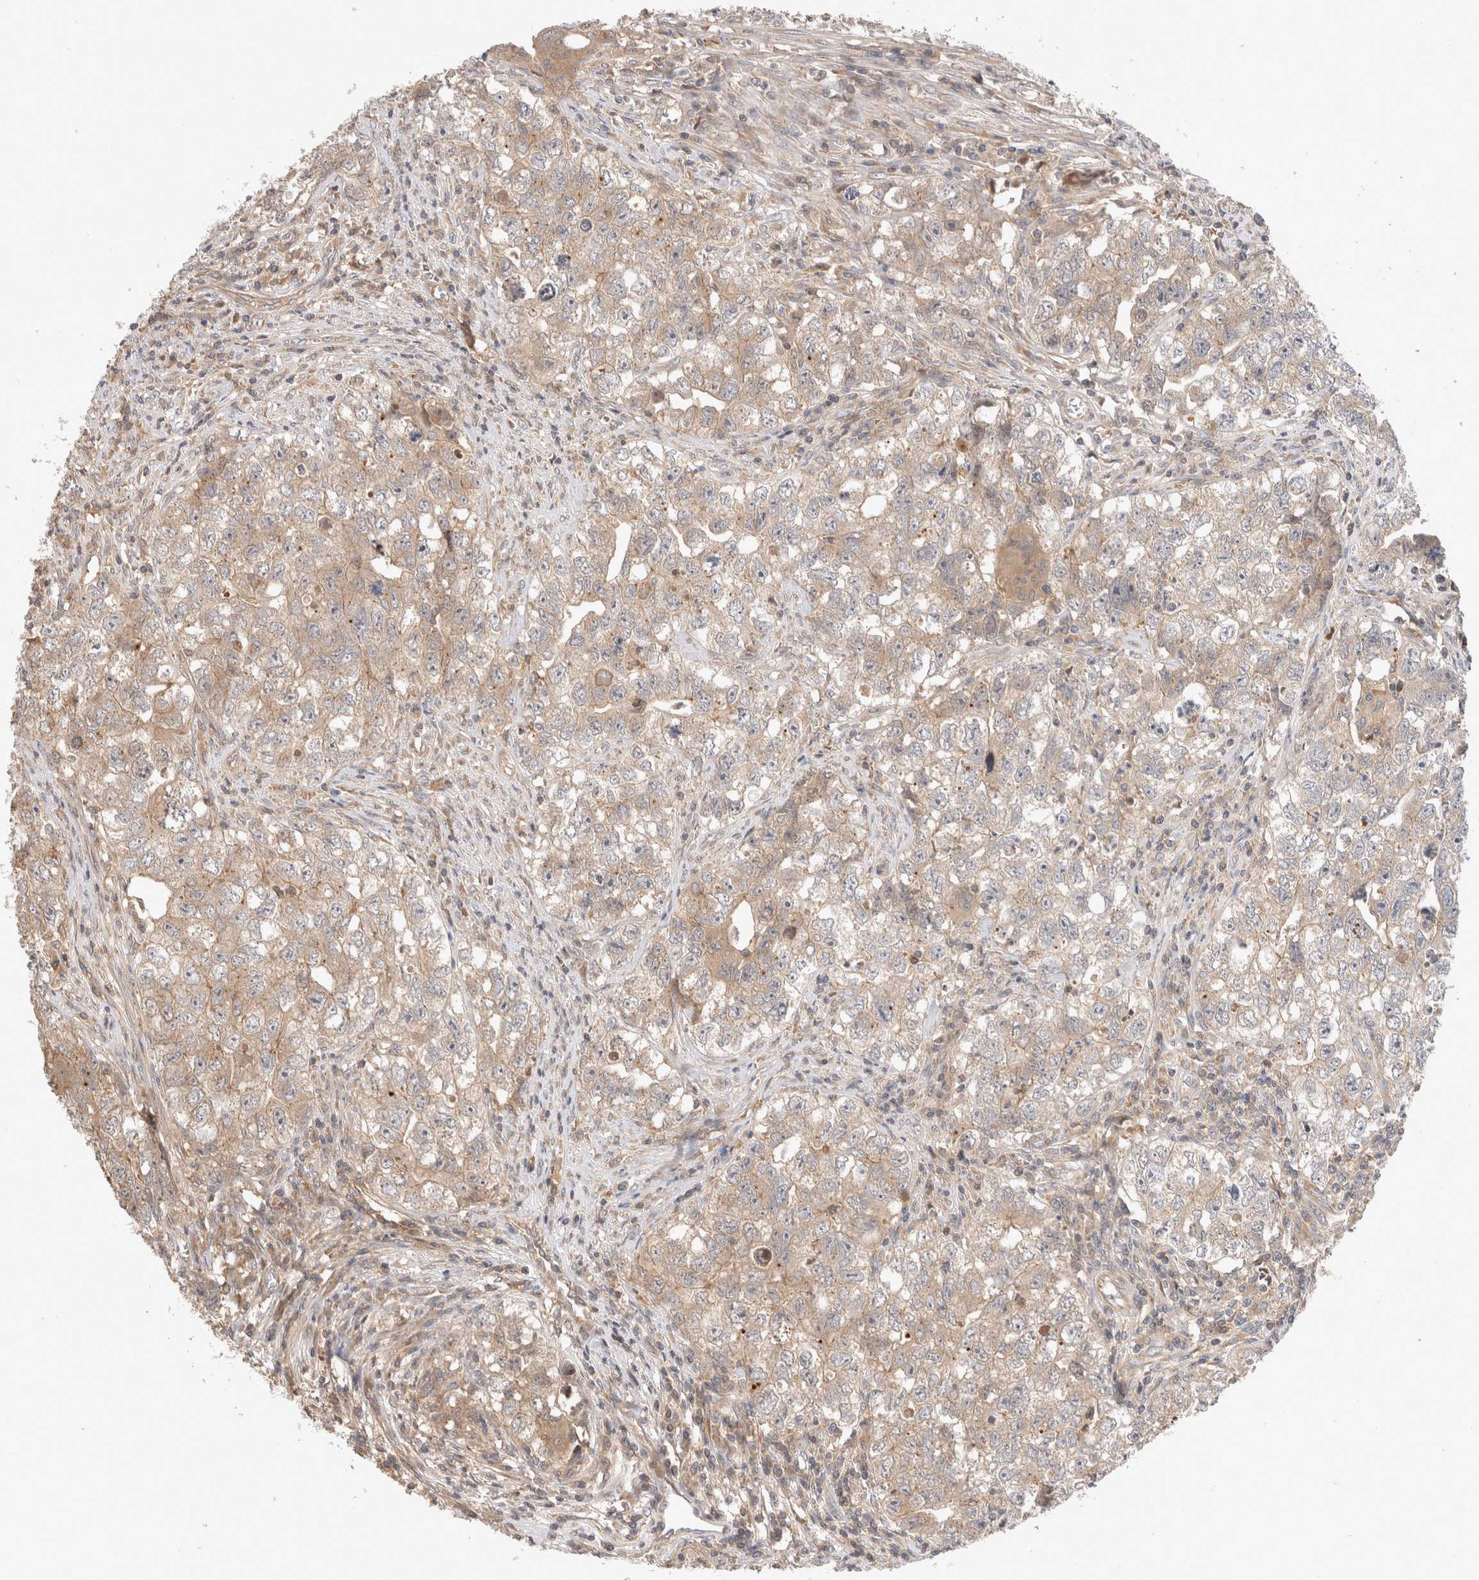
{"staining": {"intensity": "weak", "quantity": ">75%", "location": "cytoplasmic/membranous"}, "tissue": "testis cancer", "cell_type": "Tumor cells", "image_type": "cancer", "snomed": [{"axis": "morphology", "description": "Seminoma, NOS"}, {"axis": "morphology", "description": "Carcinoma, Embryonal, NOS"}, {"axis": "topography", "description": "Testis"}], "caption": "The histopathology image reveals a brown stain indicating the presence of a protein in the cytoplasmic/membranous of tumor cells in testis cancer.", "gene": "VPS28", "patient": {"sex": "male", "age": 43}}